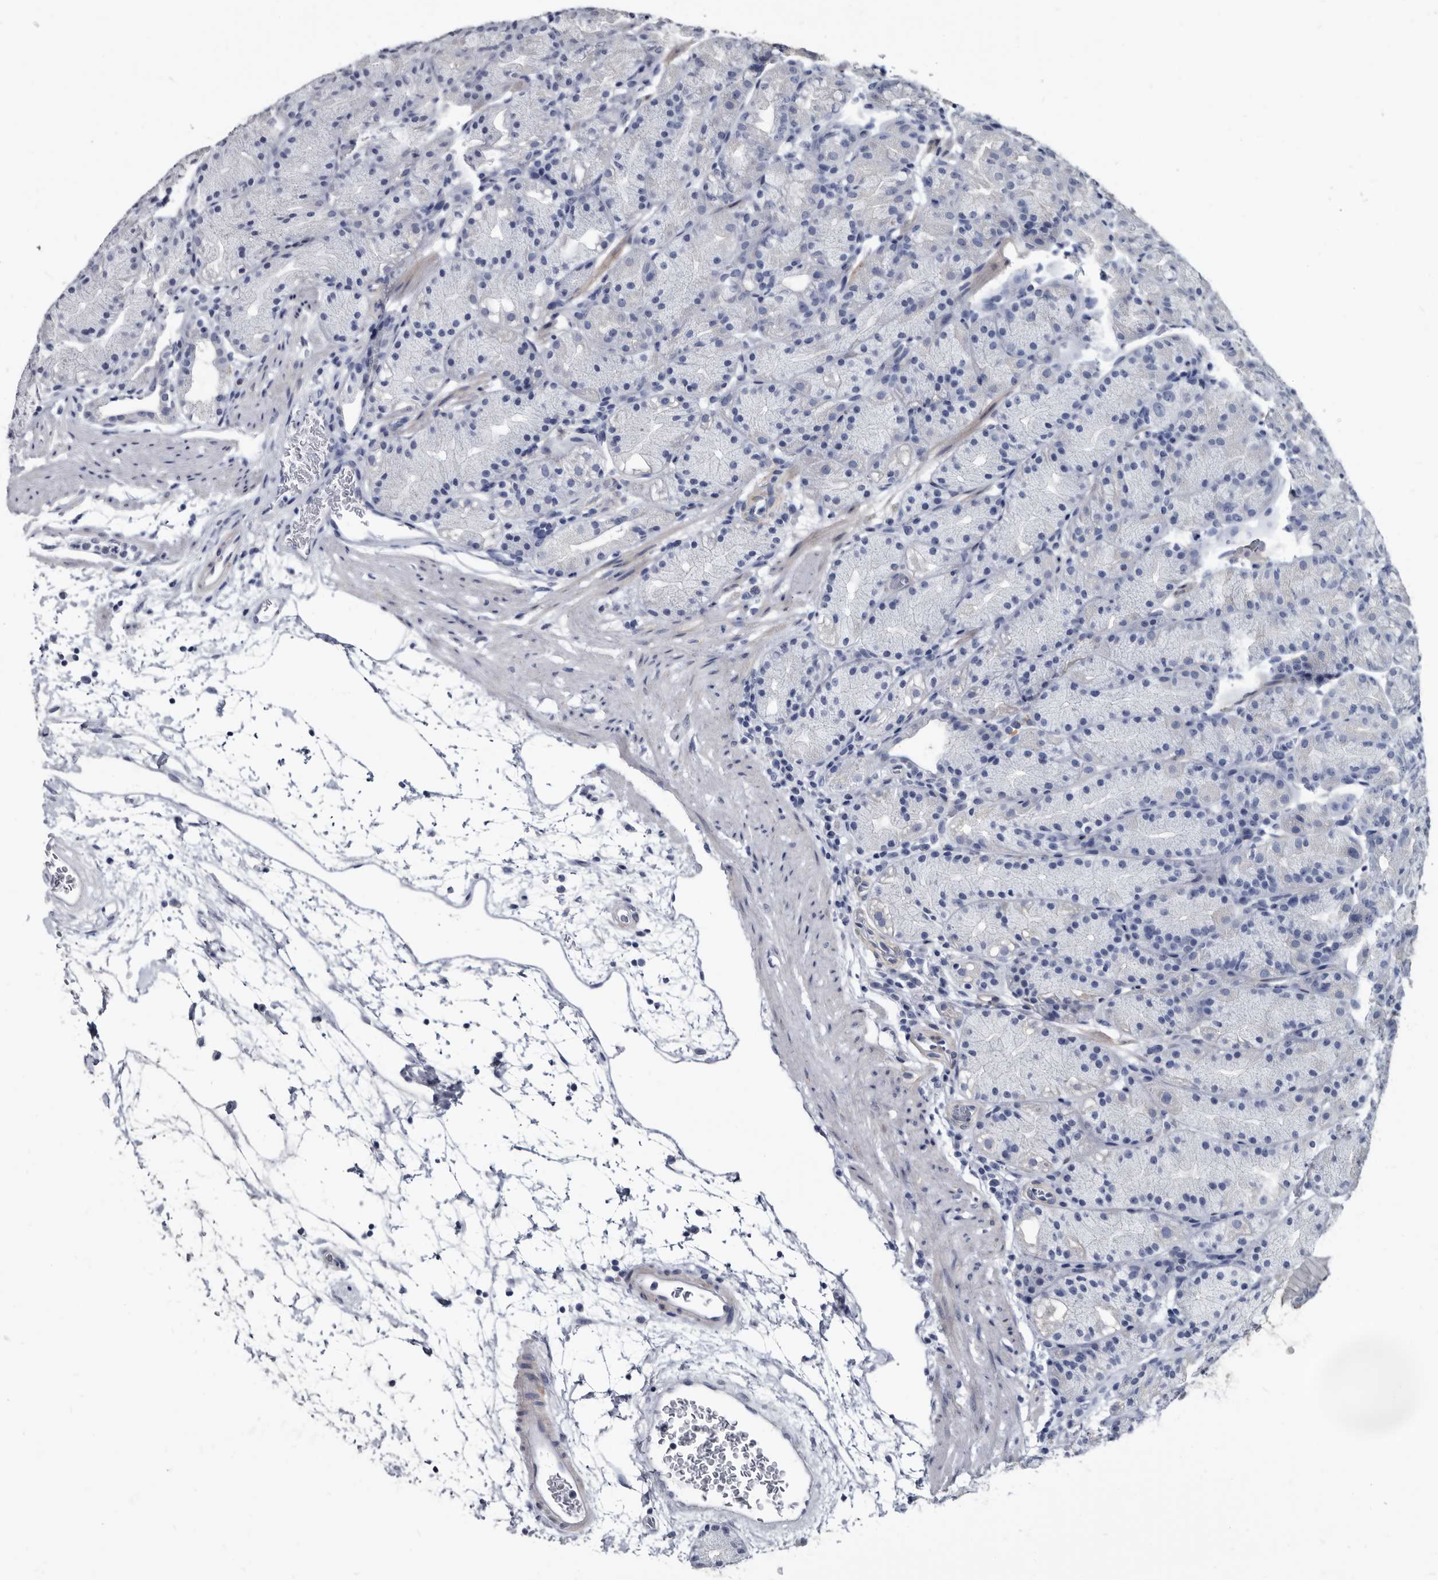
{"staining": {"intensity": "negative", "quantity": "none", "location": "none"}, "tissue": "stomach", "cell_type": "Glandular cells", "image_type": "normal", "snomed": [{"axis": "morphology", "description": "Normal tissue, NOS"}, {"axis": "topography", "description": "Stomach, upper"}], "caption": "Immunohistochemistry (IHC) of normal human stomach demonstrates no positivity in glandular cells. (Stains: DAB (3,3'-diaminobenzidine) IHC with hematoxylin counter stain, Microscopy: brightfield microscopy at high magnification).", "gene": "PRSS8", "patient": {"sex": "male", "age": 48}}